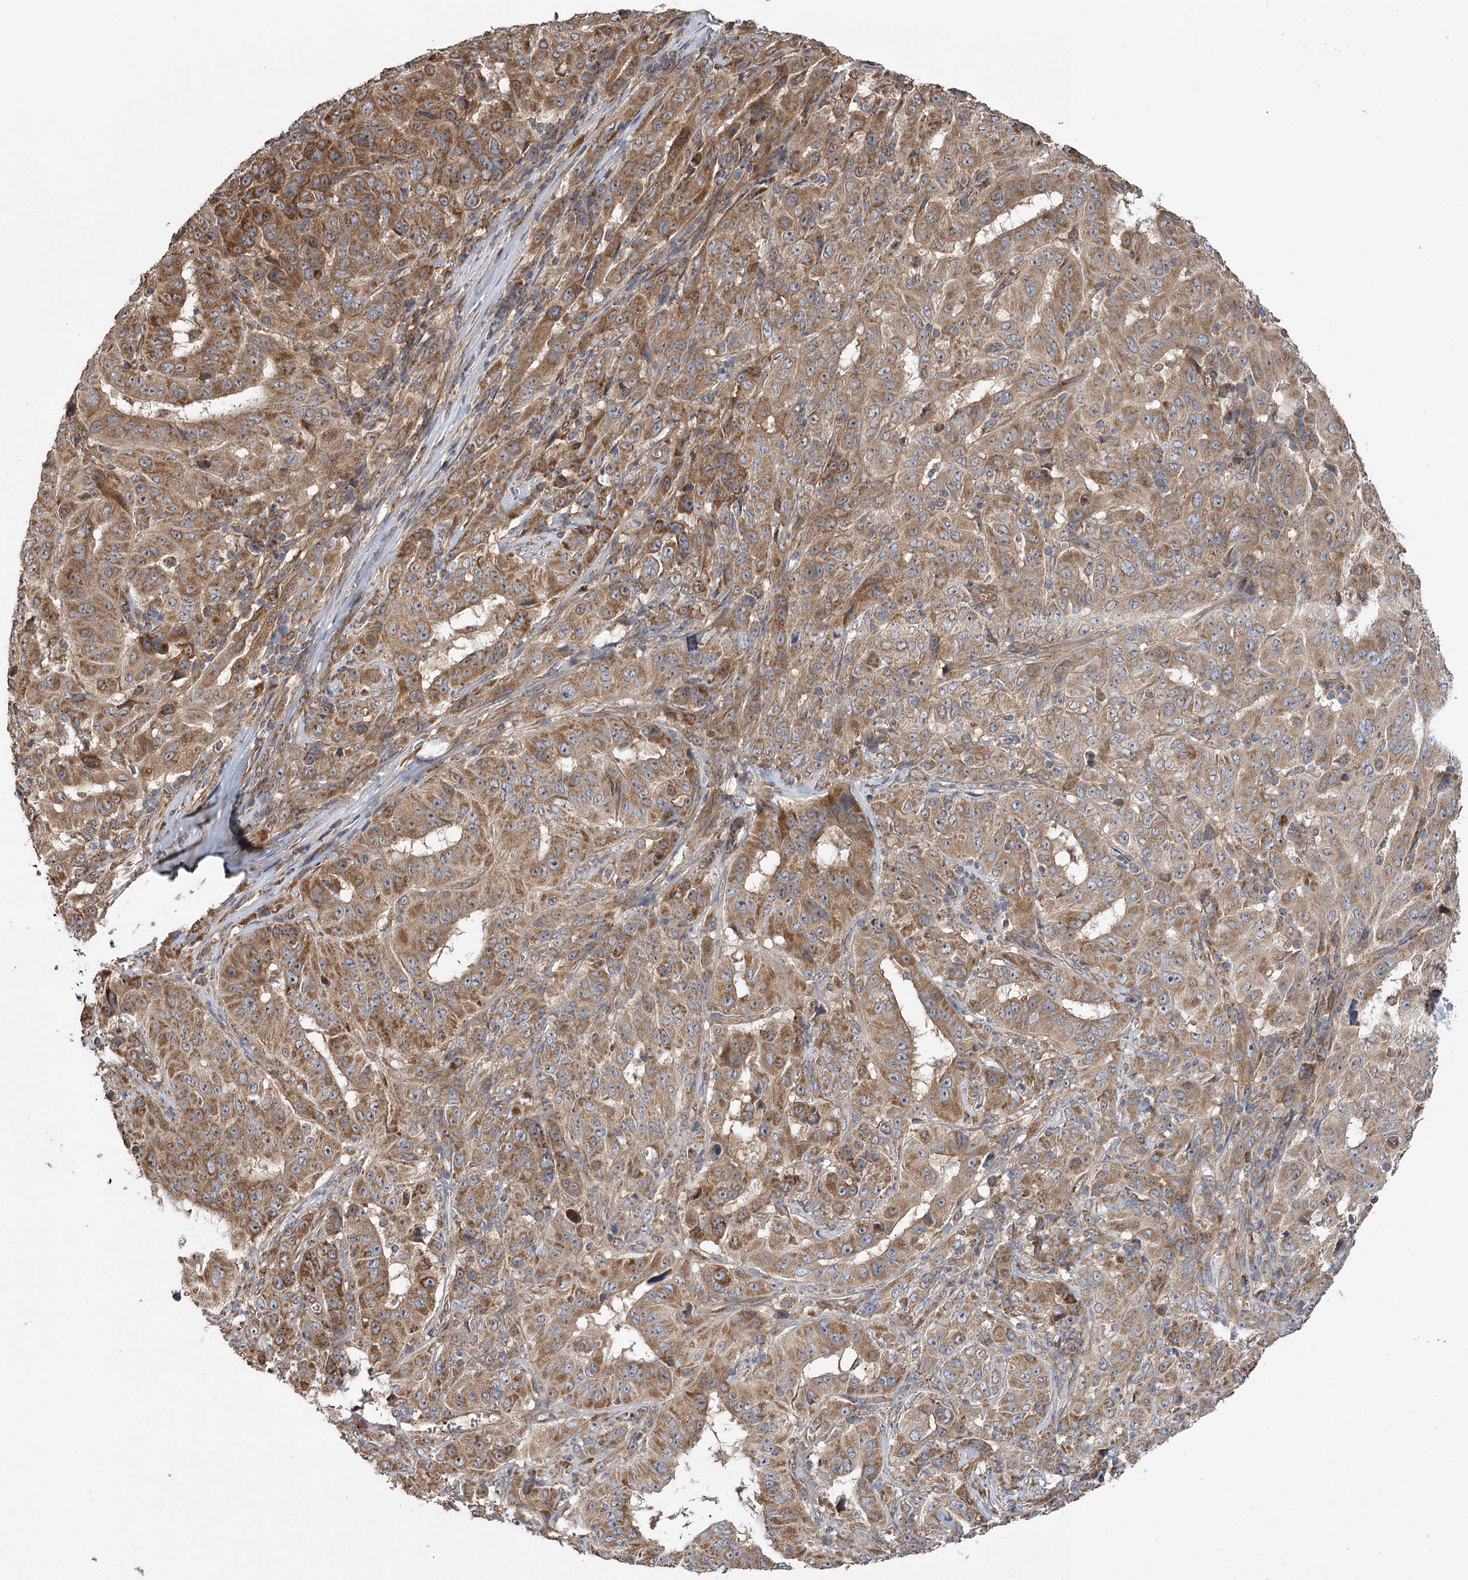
{"staining": {"intensity": "moderate", "quantity": ">75%", "location": "cytoplasmic/membranous"}, "tissue": "pancreatic cancer", "cell_type": "Tumor cells", "image_type": "cancer", "snomed": [{"axis": "morphology", "description": "Adenocarcinoma, NOS"}, {"axis": "topography", "description": "Pancreas"}], "caption": "Immunohistochemical staining of pancreatic cancer displays medium levels of moderate cytoplasmic/membranous protein positivity in about >75% of tumor cells.", "gene": "RWDD4", "patient": {"sex": "male", "age": 63}}